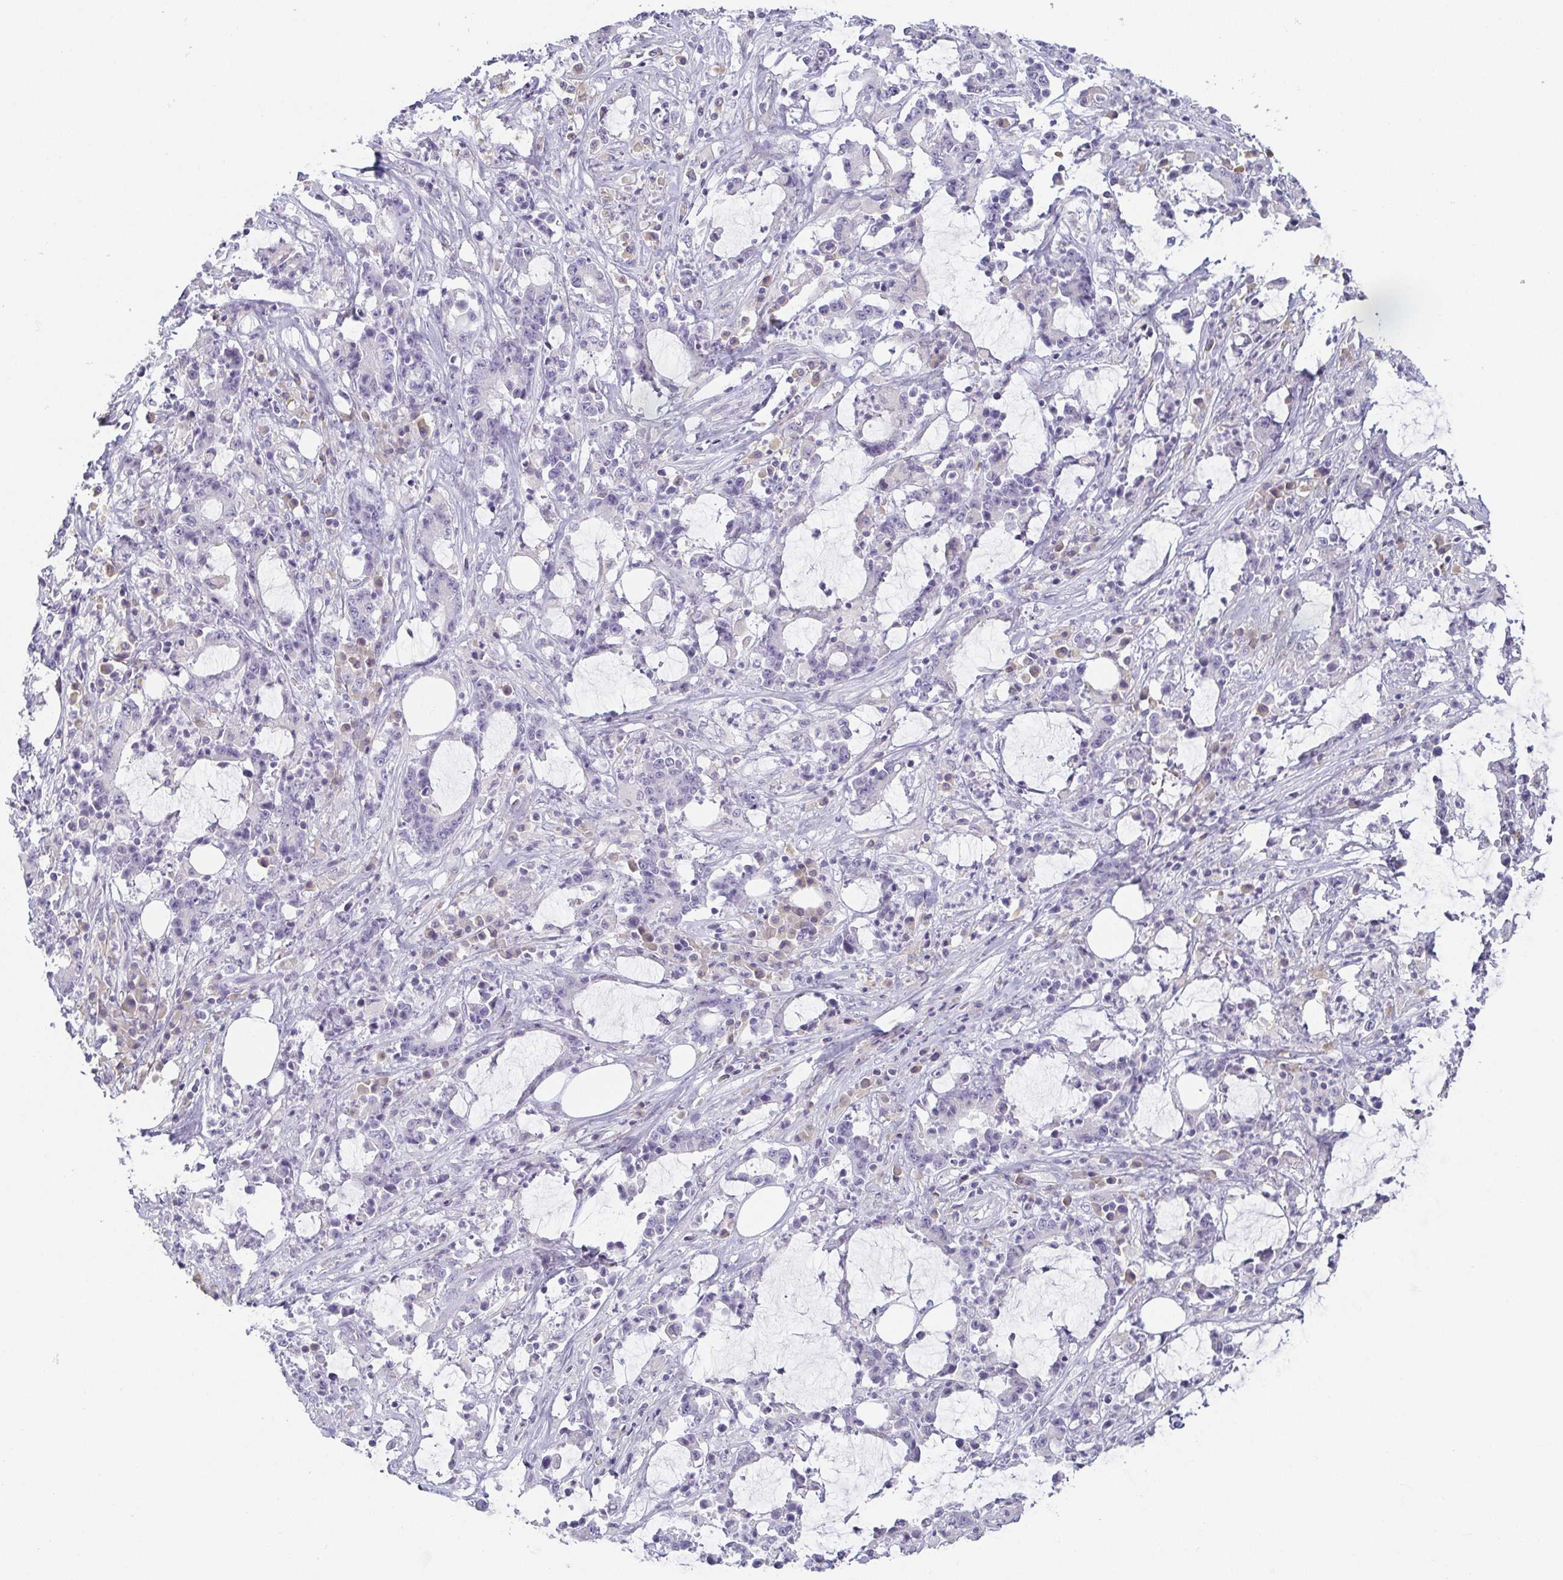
{"staining": {"intensity": "negative", "quantity": "none", "location": "none"}, "tissue": "stomach cancer", "cell_type": "Tumor cells", "image_type": "cancer", "snomed": [{"axis": "morphology", "description": "Adenocarcinoma, NOS"}, {"axis": "topography", "description": "Stomach, upper"}], "caption": "Histopathology image shows no protein expression in tumor cells of adenocarcinoma (stomach) tissue.", "gene": "PRR27", "patient": {"sex": "male", "age": 68}}